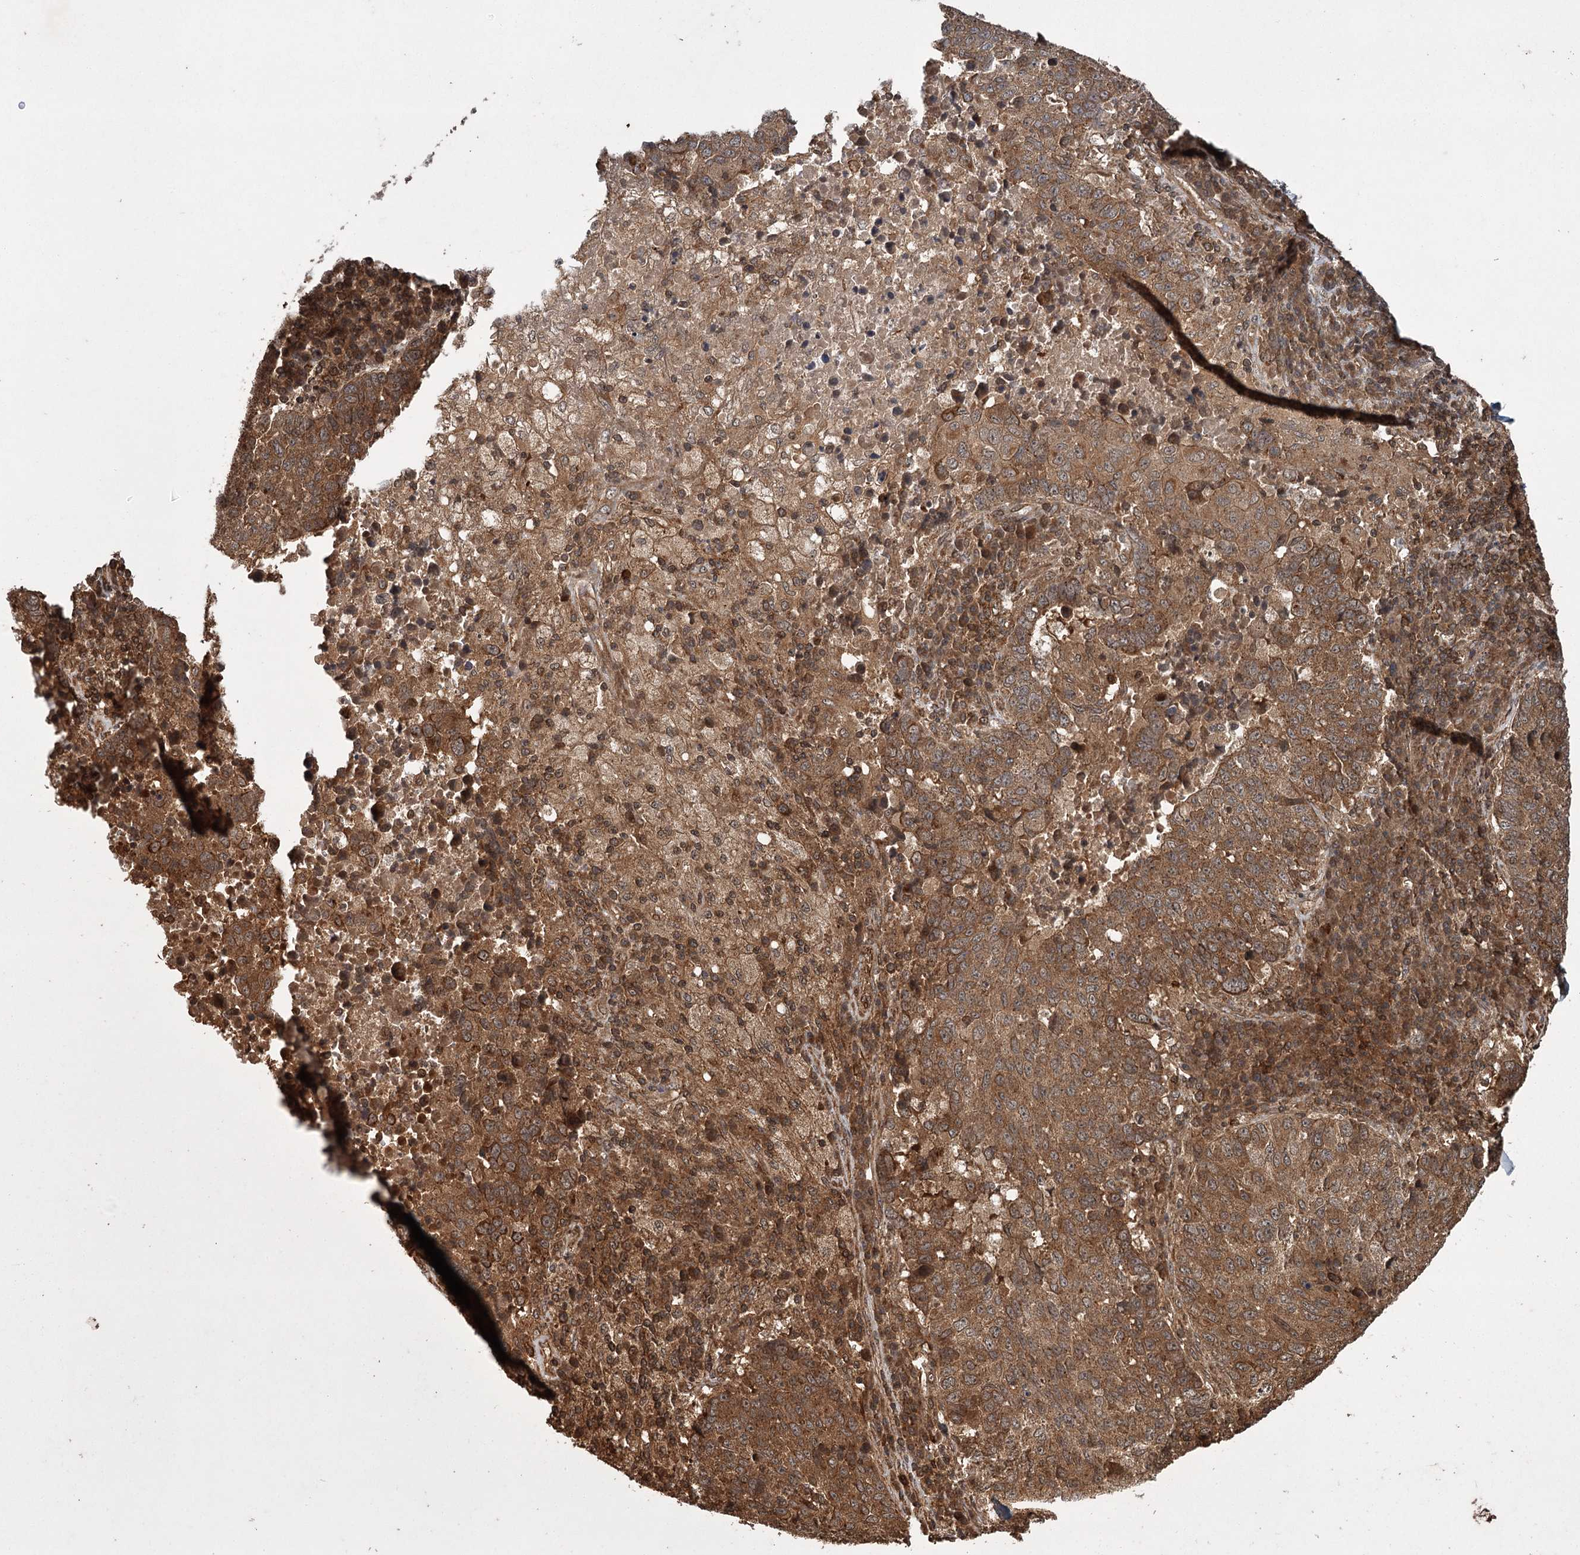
{"staining": {"intensity": "strong", "quantity": ">75%", "location": "cytoplasmic/membranous"}, "tissue": "lung cancer", "cell_type": "Tumor cells", "image_type": "cancer", "snomed": [{"axis": "morphology", "description": "Squamous cell carcinoma, NOS"}, {"axis": "topography", "description": "Lung"}], "caption": "Protein staining by immunohistochemistry (IHC) demonstrates strong cytoplasmic/membranous expression in approximately >75% of tumor cells in lung cancer (squamous cell carcinoma).", "gene": "RPAP3", "patient": {"sex": "male", "age": 73}}